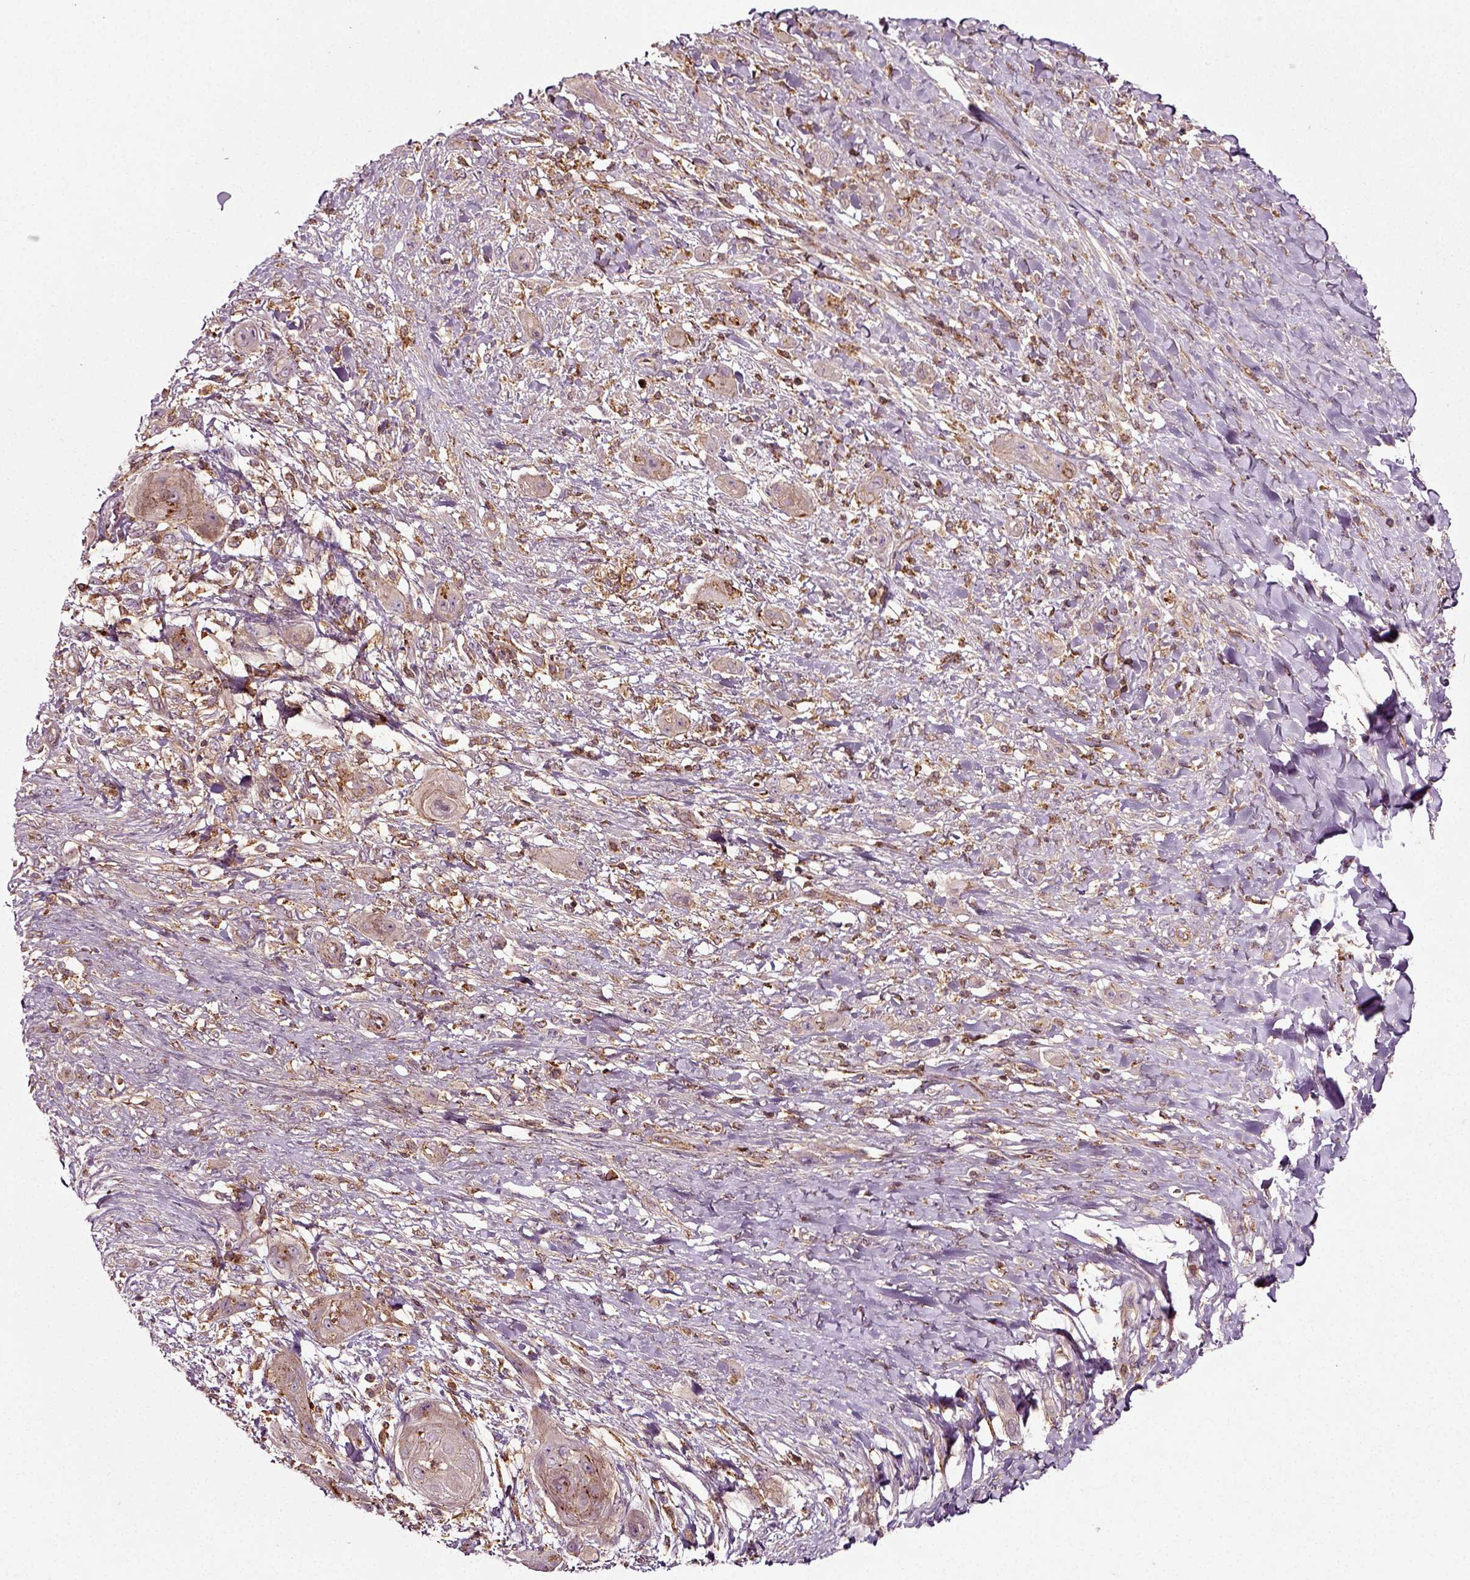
{"staining": {"intensity": "moderate", "quantity": "<25%", "location": "cytoplasmic/membranous"}, "tissue": "skin cancer", "cell_type": "Tumor cells", "image_type": "cancer", "snomed": [{"axis": "morphology", "description": "Squamous cell carcinoma, NOS"}, {"axis": "topography", "description": "Skin"}], "caption": "Skin cancer (squamous cell carcinoma) was stained to show a protein in brown. There is low levels of moderate cytoplasmic/membranous expression in approximately <25% of tumor cells.", "gene": "RHOF", "patient": {"sex": "male", "age": 62}}